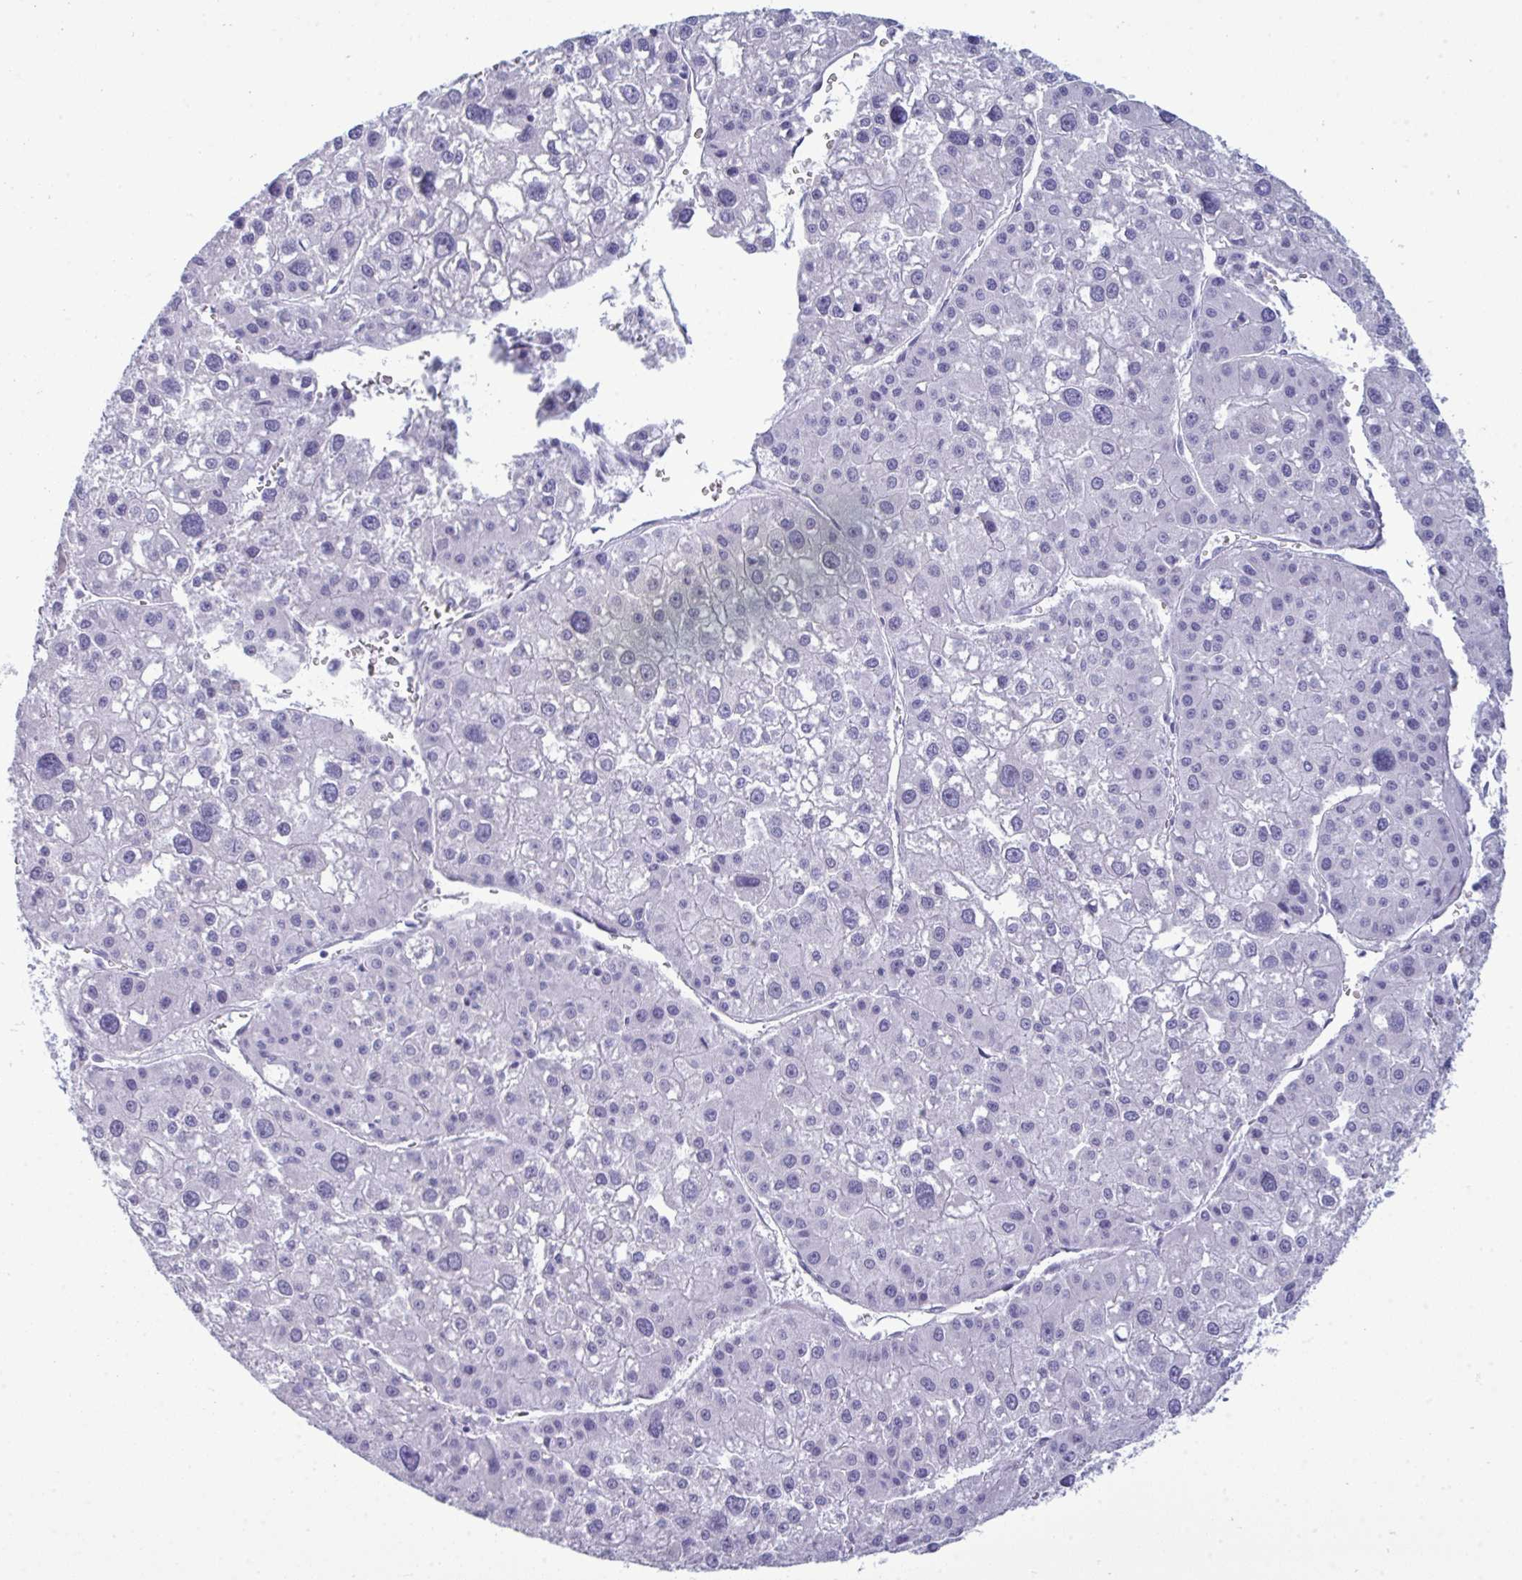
{"staining": {"intensity": "negative", "quantity": "none", "location": "none"}, "tissue": "liver cancer", "cell_type": "Tumor cells", "image_type": "cancer", "snomed": [{"axis": "morphology", "description": "Carcinoma, Hepatocellular, NOS"}, {"axis": "topography", "description": "Liver"}], "caption": "This is an IHC histopathology image of human liver cancer. There is no staining in tumor cells.", "gene": "MYH10", "patient": {"sex": "male", "age": 73}}